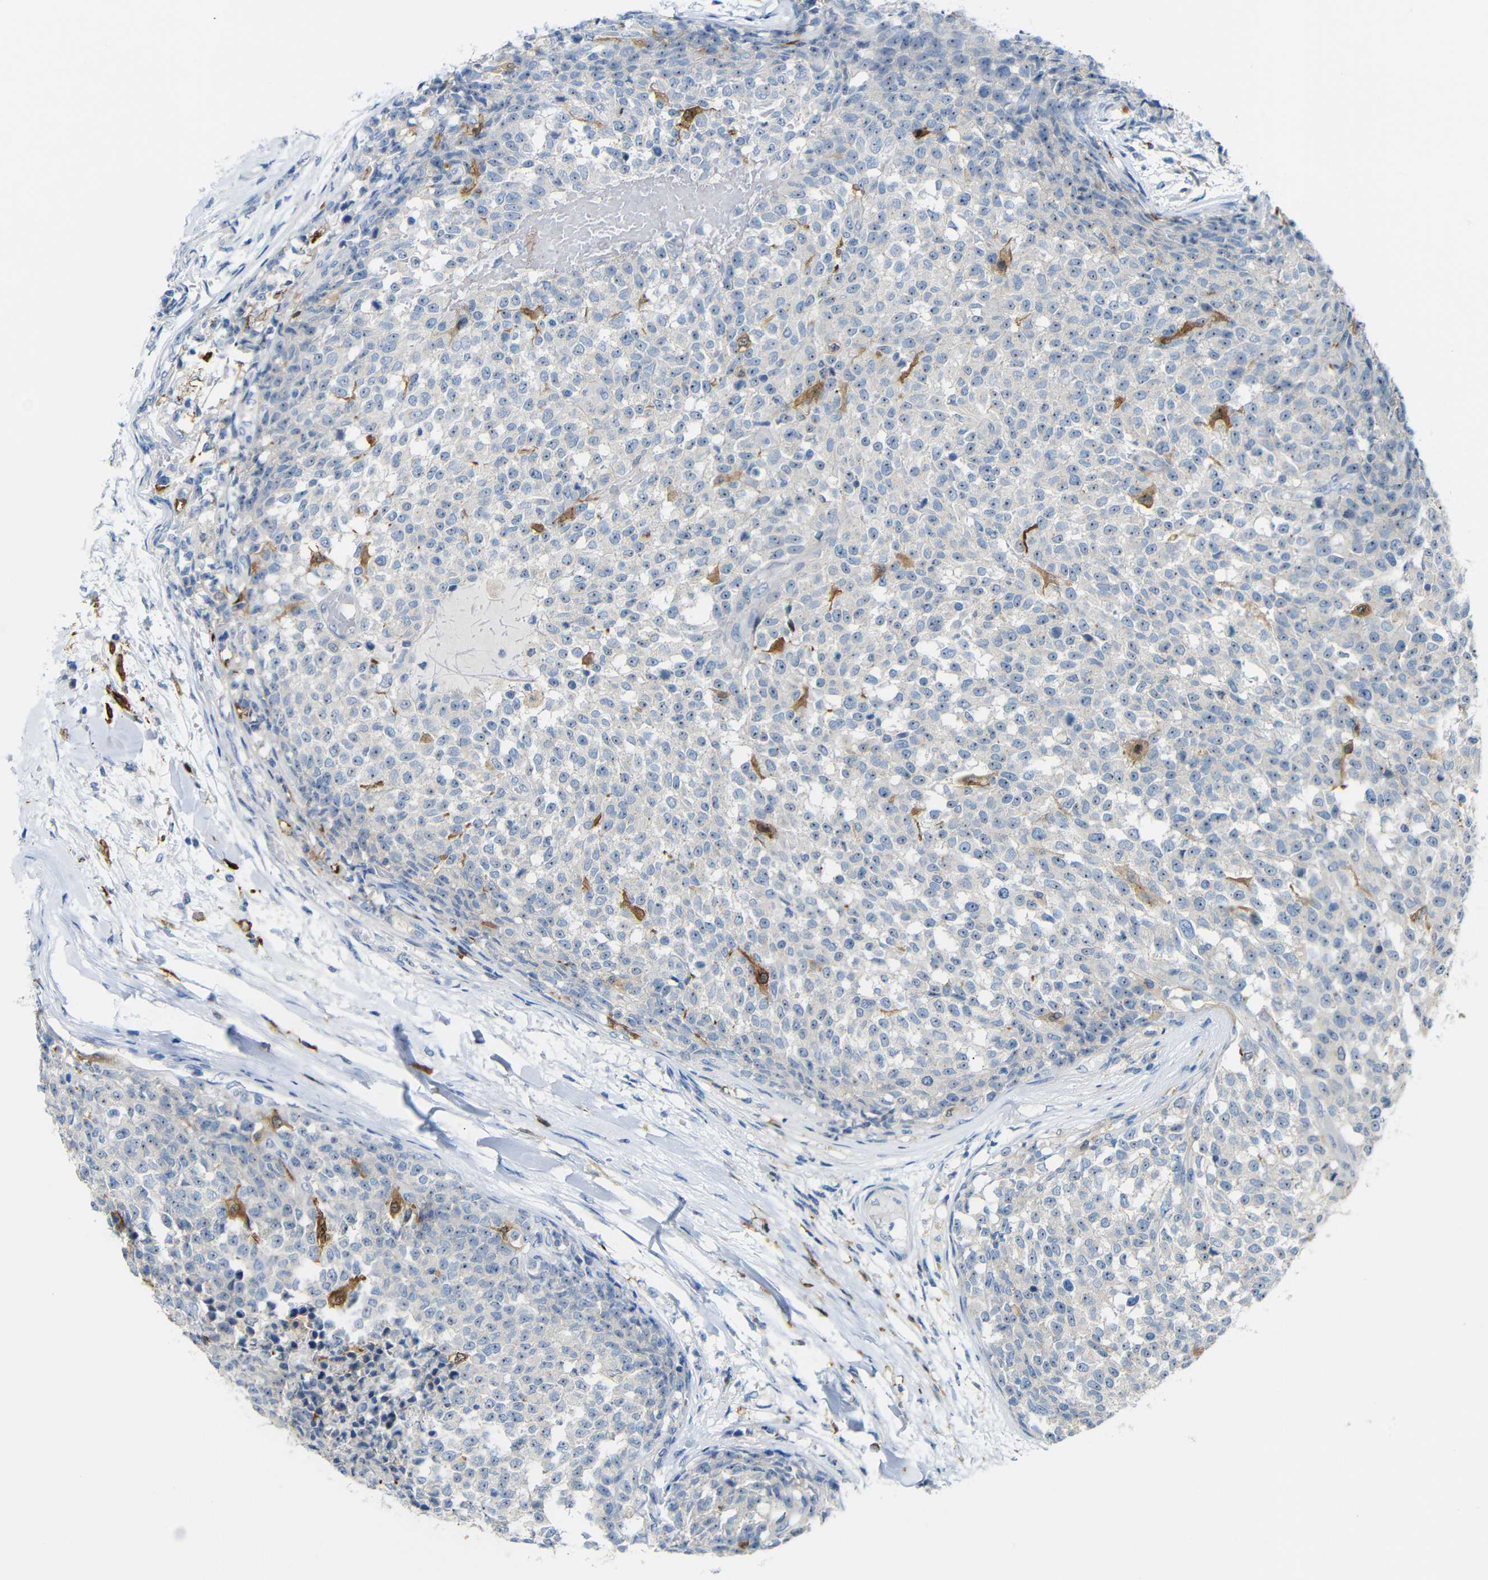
{"staining": {"intensity": "negative", "quantity": "none", "location": "none"}, "tissue": "testis cancer", "cell_type": "Tumor cells", "image_type": "cancer", "snomed": [{"axis": "morphology", "description": "Seminoma, NOS"}, {"axis": "topography", "description": "Testis"}], "caption": "A high-resolution micrograph shows immunohistochemistry staining of testis cancer (seminoma), which shows no significant expression in tumor cells.", "gene": "C1orf210", "patient": {"sex": "male", "age": 59}}